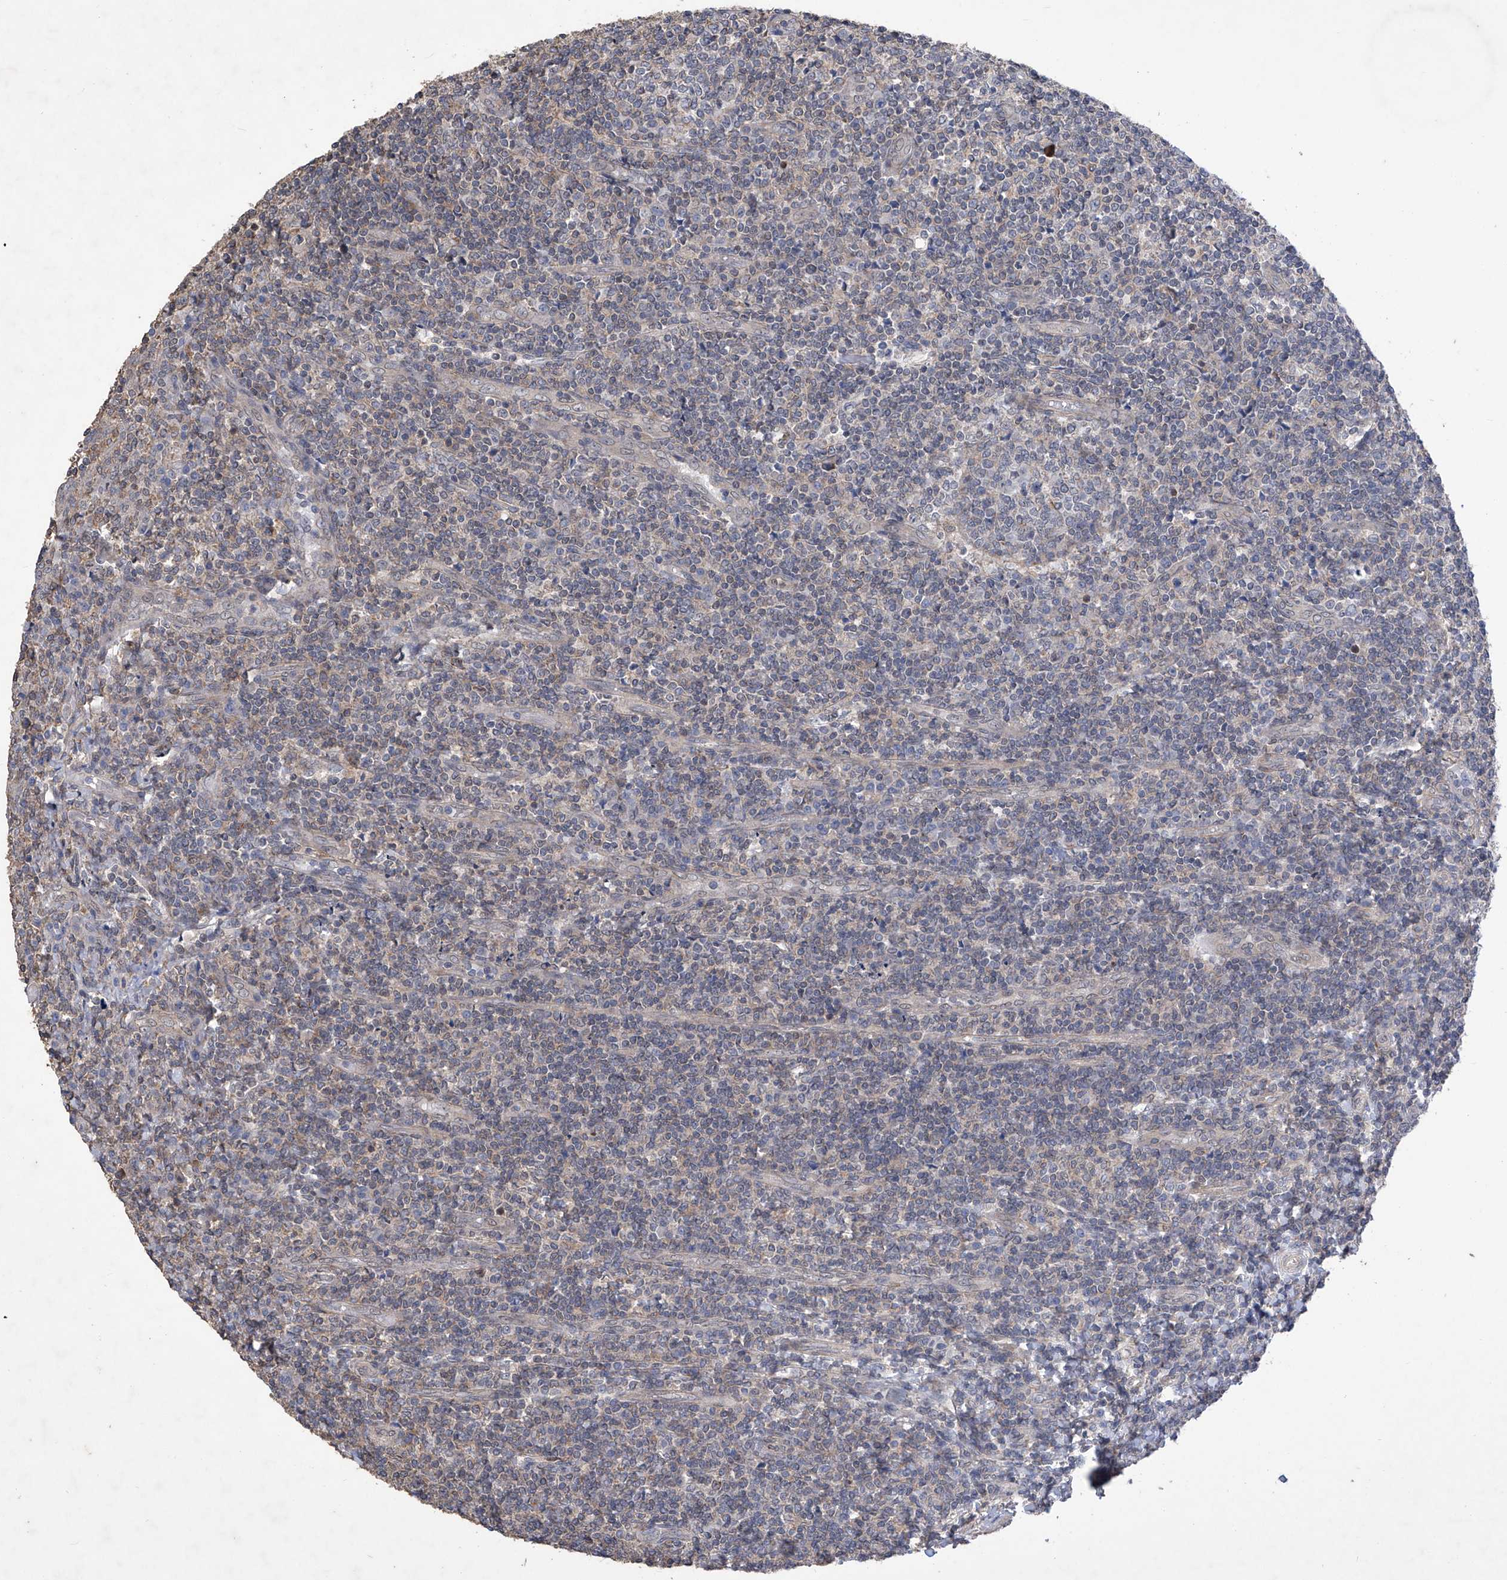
{"staining": {"intensity": "negative", "quantity": "none", "location": "none"}, "tissue": "tonsil", "cell_type": "Germinal center cells", "image_type": "normal", "snomed": [{"axis": "morphology", "description": "Normal tissue, NOS"}, {"axis": "topography", "description": "Tonsil"}], "caption": "Immunohistochemistry image of unremarkable tonsil: human tonsil stained with DAB reveals no significant protein expression in germinal center cells.", "gene": "KIFC2", "patient": {"sex": "female", "age": 19}}